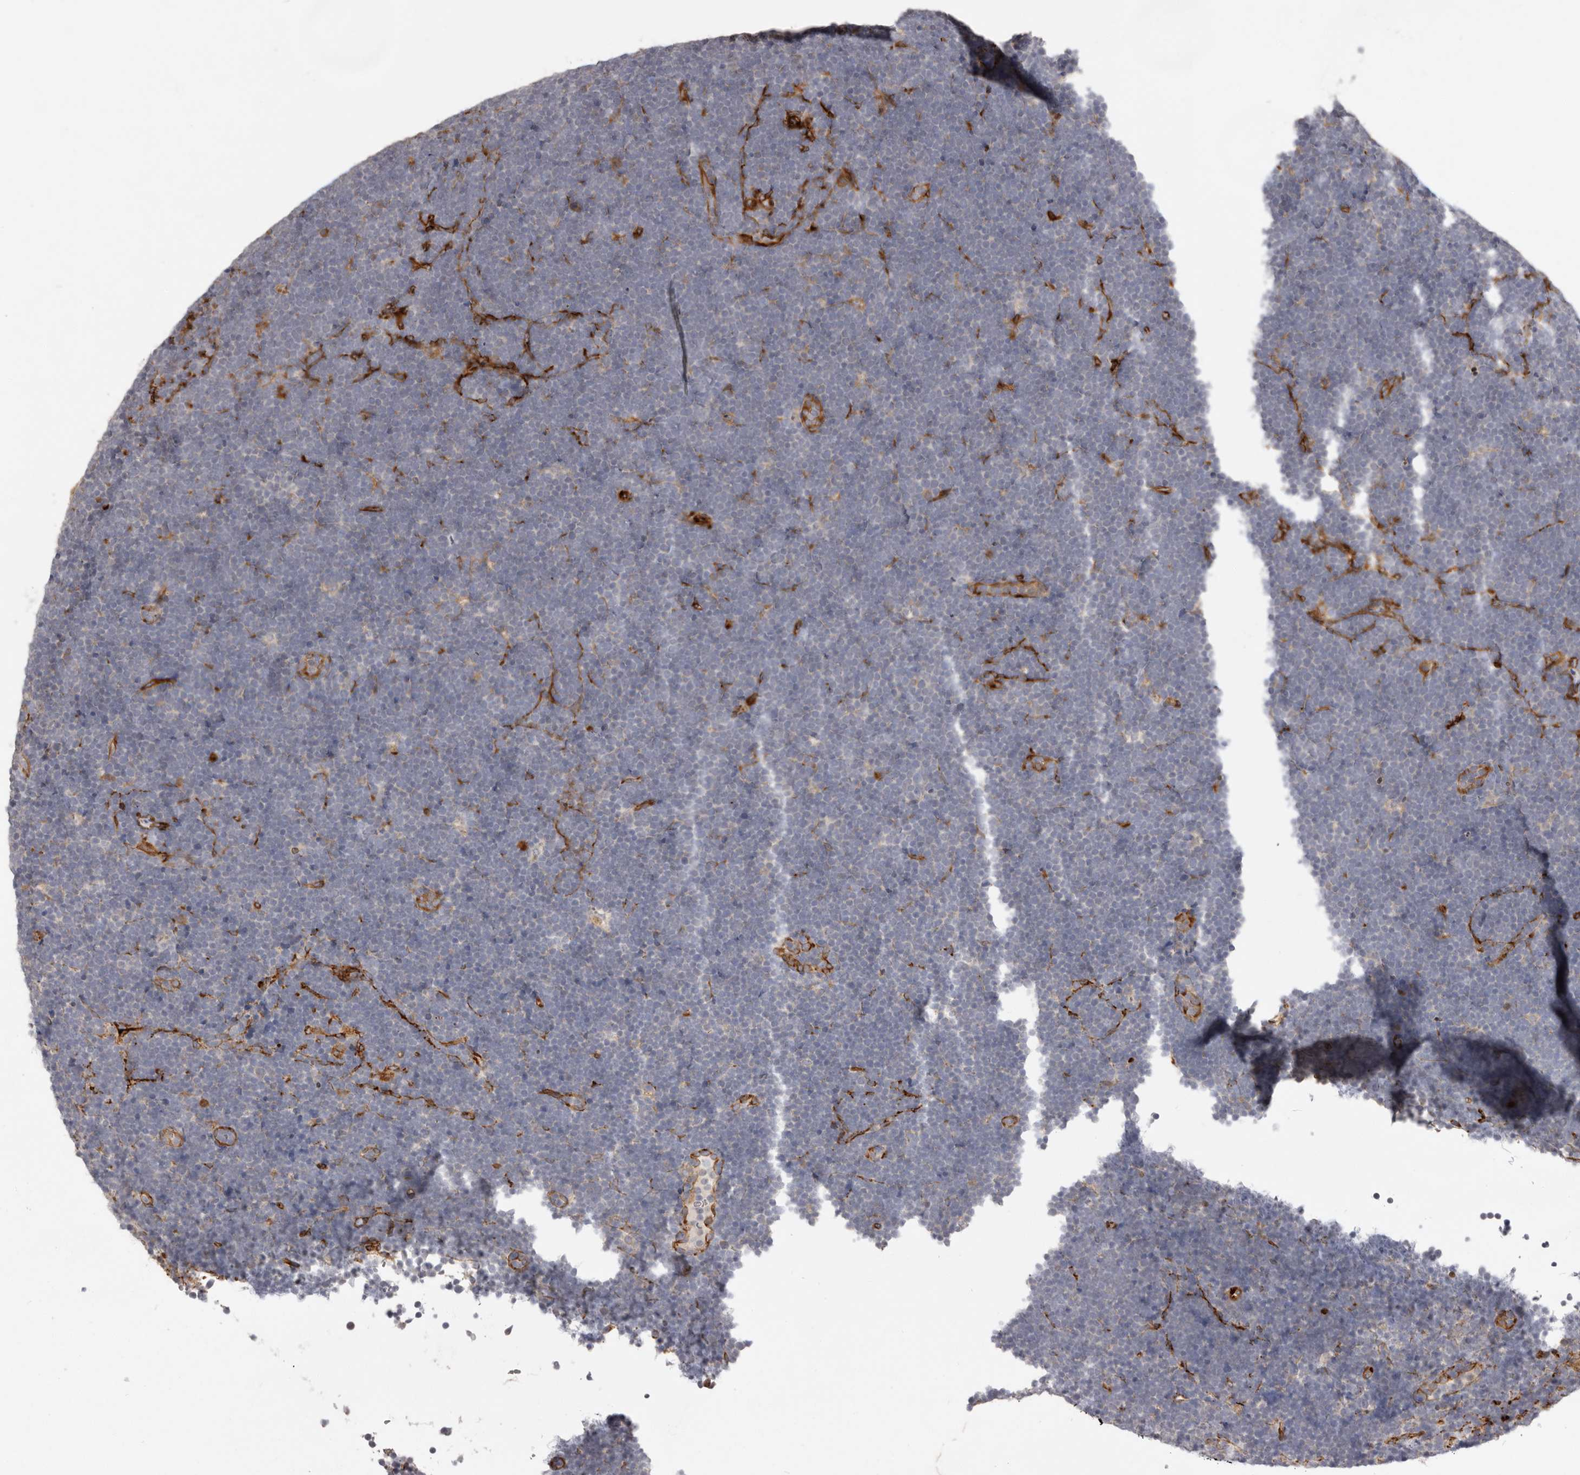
{"staining": {"intensity": "negative", "quantity": "none", "location": "none"}, "tissue": "lymphoma", "cell_type": "Tumor cells", "image_type": "cancer", "snomed": [{"axis": "morphology", "description": "Malignant lymphoma, non-Hodgkin's type, High grade"}, {"axis": "topography", "description": "Lymph node"}], "caption": "Photomicrograph shows no significant protein staining in tumor cells of lymphoma.", "gene": "WDTC1", "patient": {"sex": "male", "age": 13}}